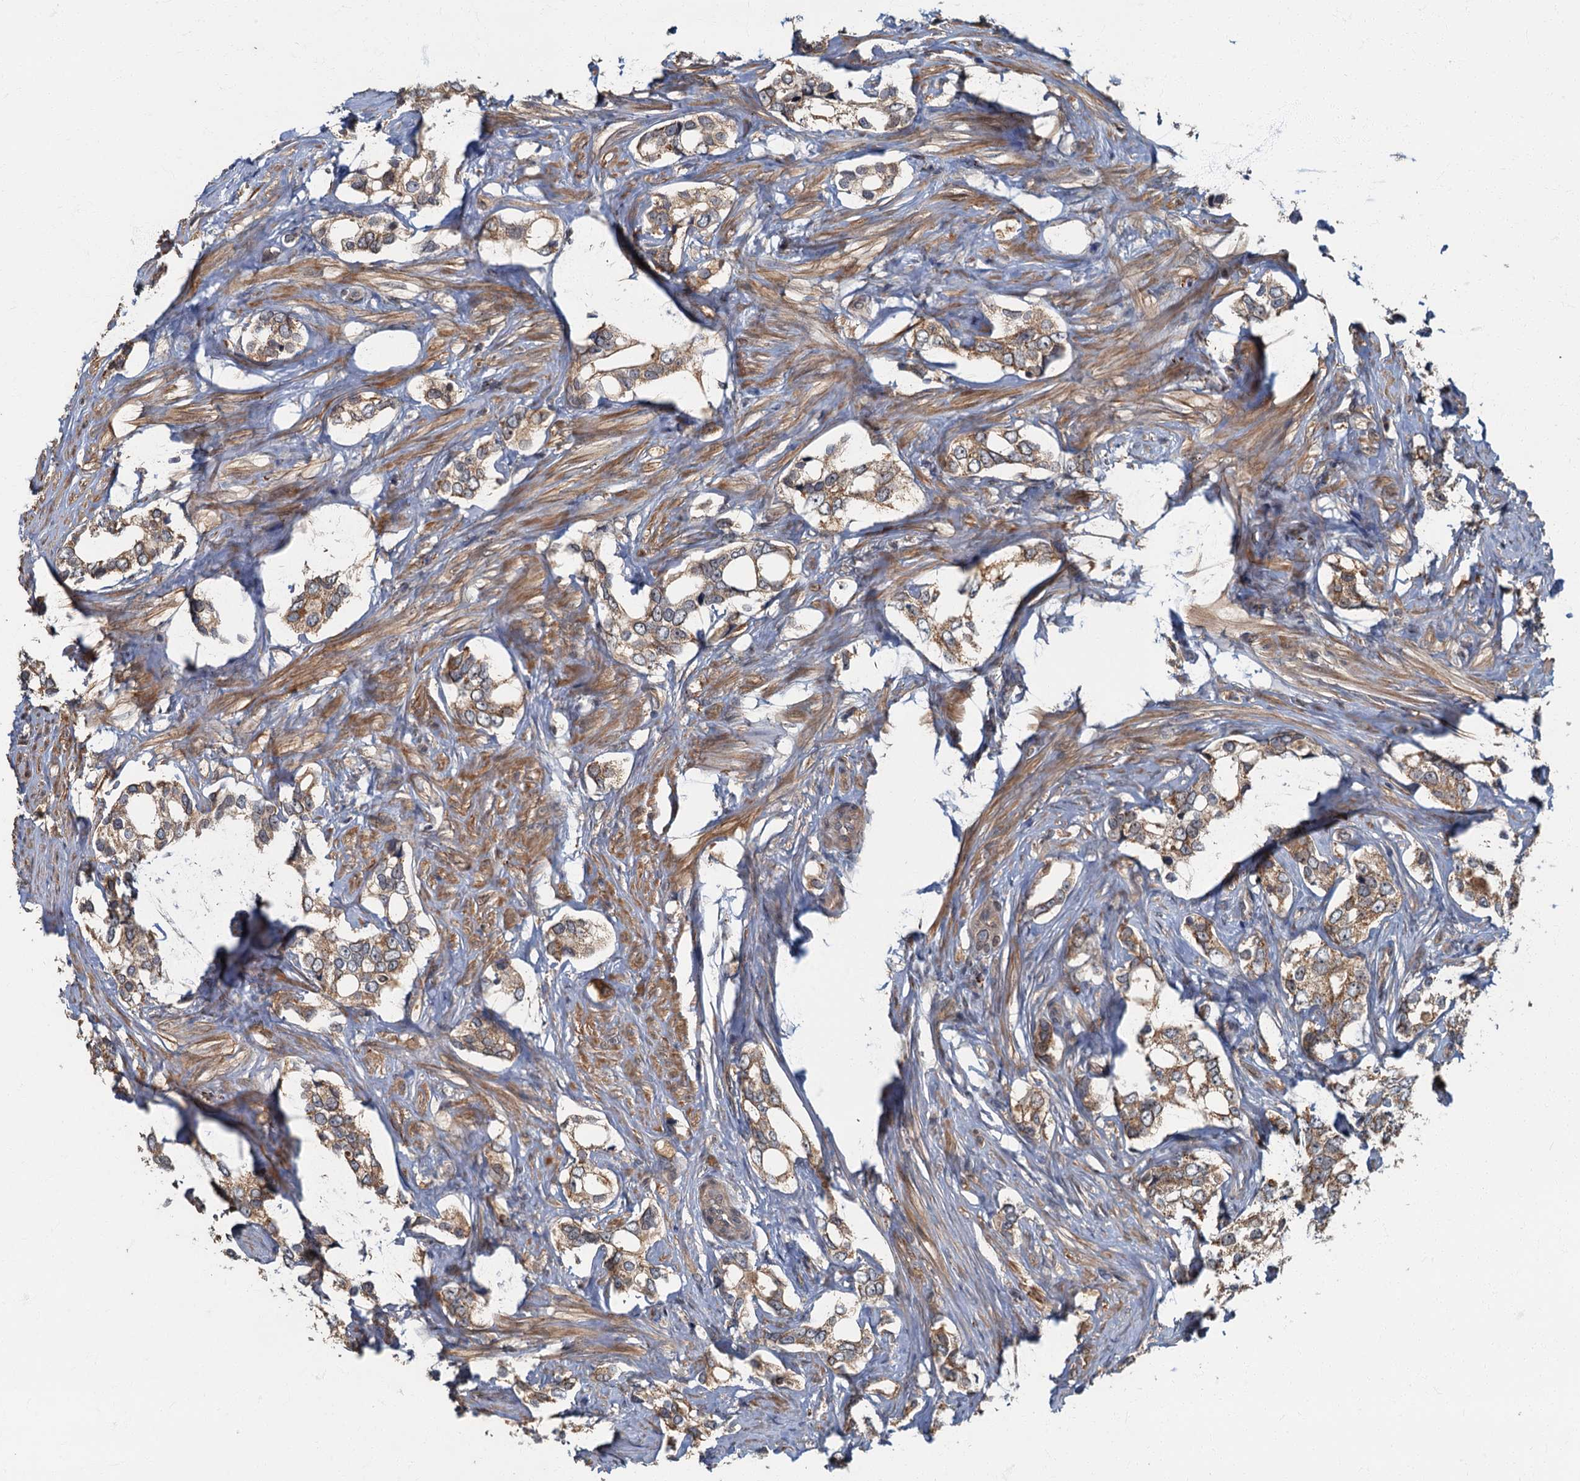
{"staining": {"intensity": "moderate", "quantity": ">75%", "location": "cytoplasmic/membranous"}, "tissue": "prostate cancer", "cell_type": "Tumor cells", "image_type": "cancer", "snomed": [{"axis": "morphology", "description": "Adenocarcinoma, High grade"}, {"axis": "topography", "description": "Prostate"}], "caption": "This is an image of immunohistochemistry (IHC) staining of prostate cancer, which shows moderate positivity in the cytoplasmic/membranous of tumor cells.", "gene": "WDCP", "patient": {"sex": "male", "age": 66}}